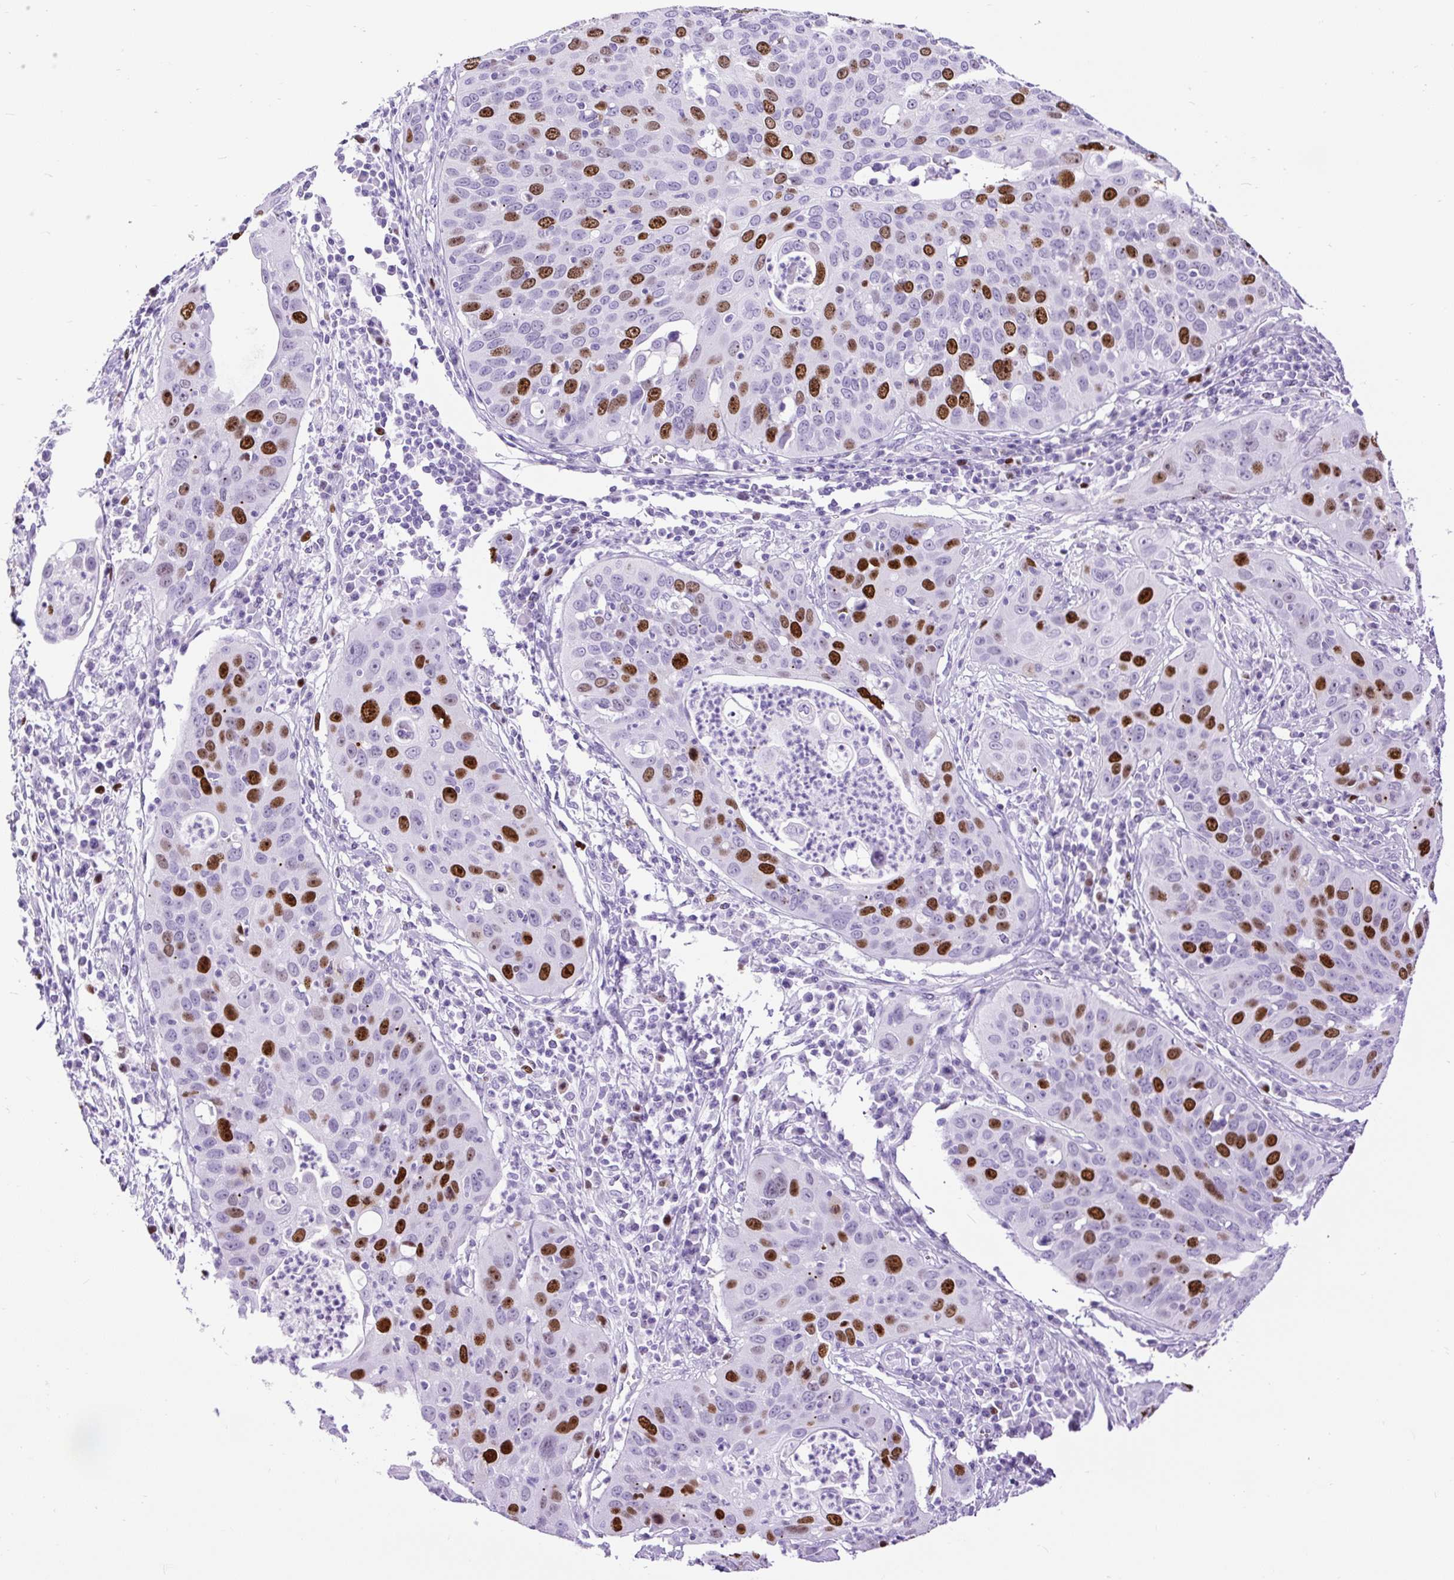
{"staining": {"intensity": "strong", "quantity": "25%-75%", "location": "nuclear"}, "tissue": "cervical cancer", "cell_type": "Tumor cells", "image_type": "cancer", "snomed": [{"axis": "morphology", "description": "Squamous cell carcinoma, NOS"}, {"axis": "topography", "description": "Cervix"}], "caption": "This is an image of immunohistochemistry (IHC) staining of squamous cell carcinoma (cervical), which shows strong staining in the nuclear of tumor cells.", "gene": "RACGAP1", "patient": {"sex": "female", "age": 36}}